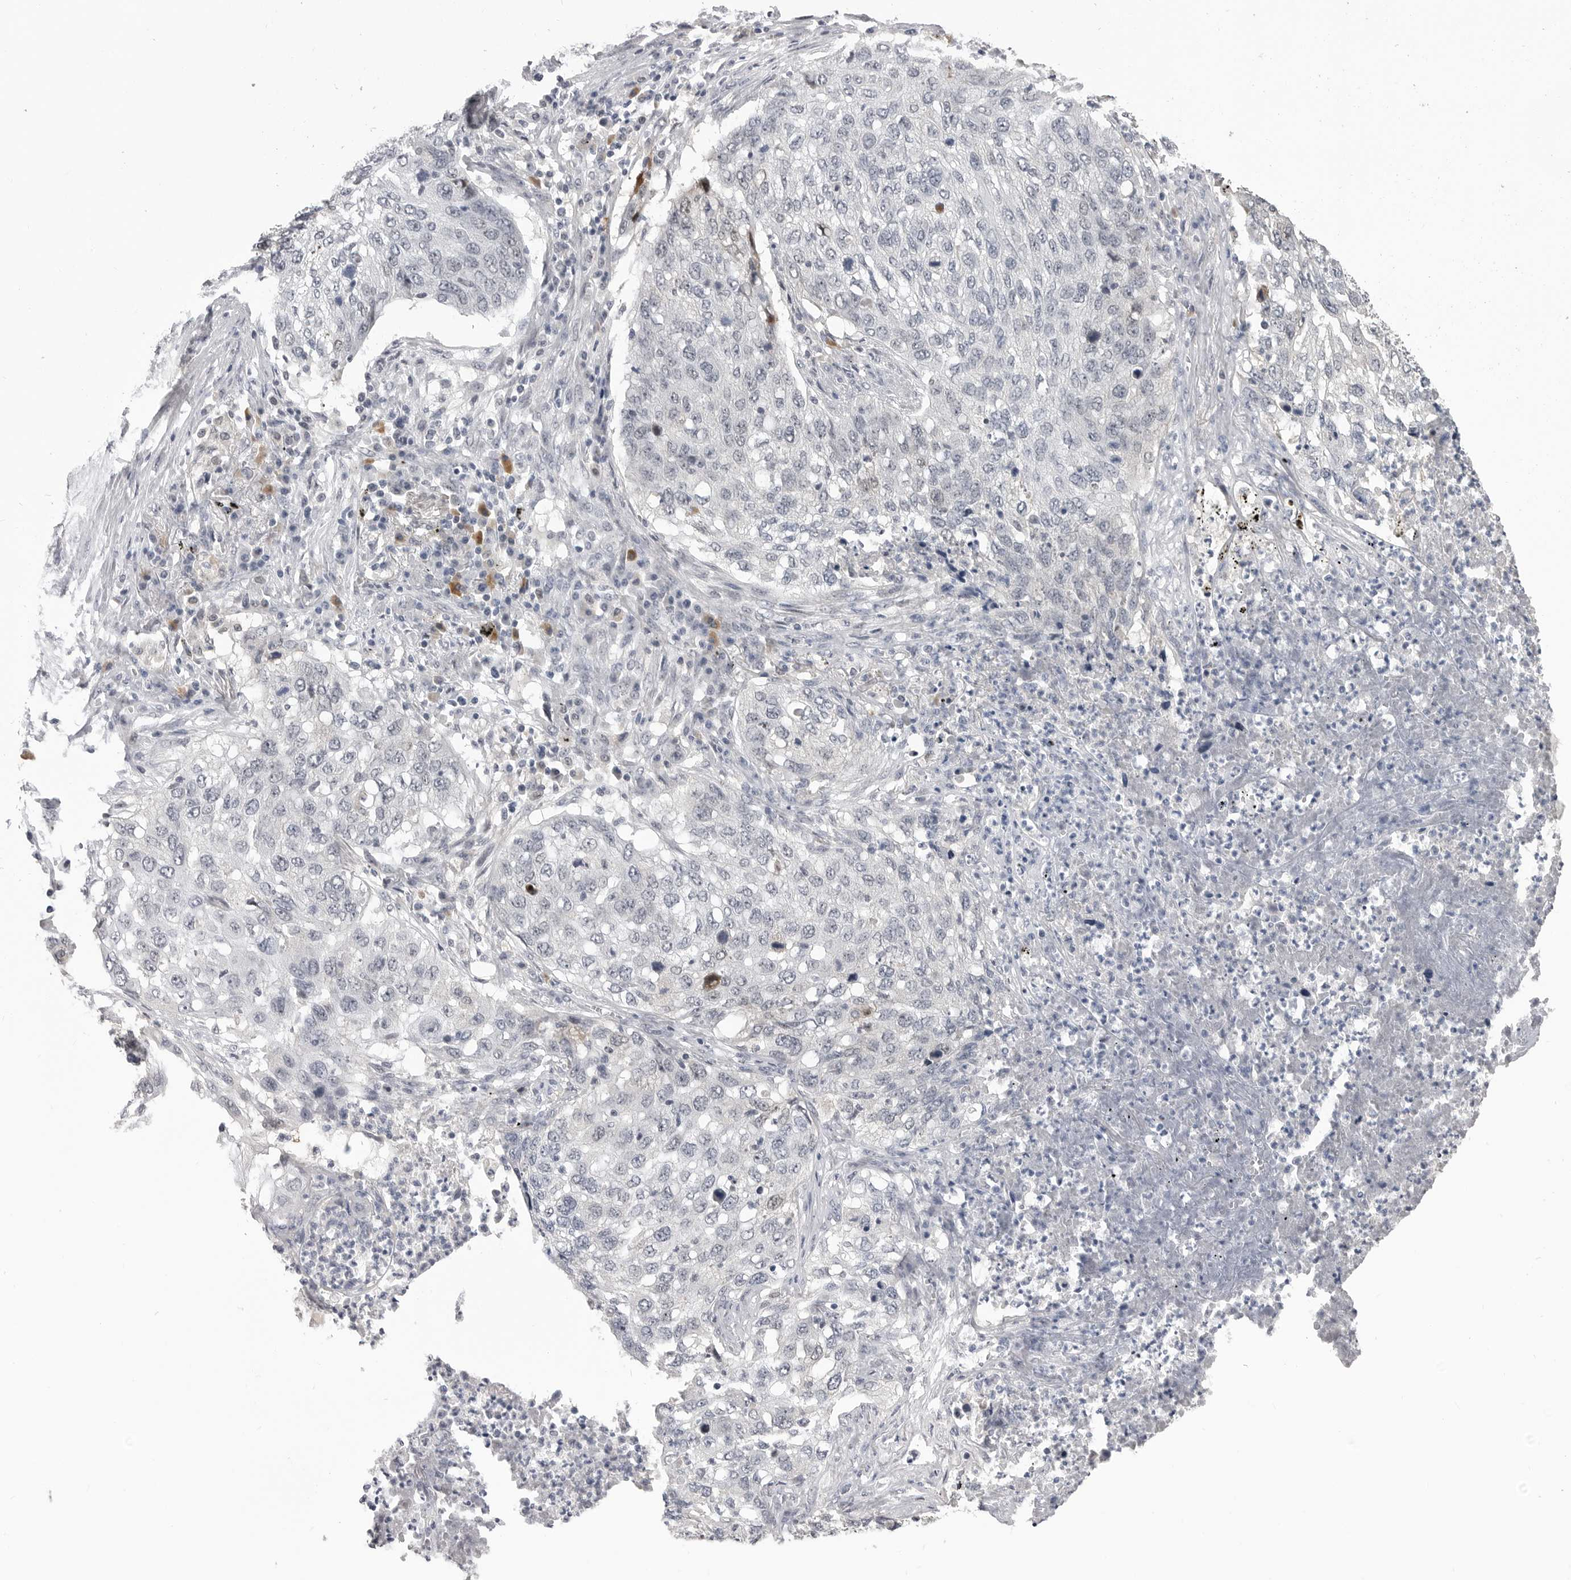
{"staining": {"intensity": "negative", "quantity": "none", "location": "none"}, "tissue": "lung cancer", "cell_type": "Tumor cells", "image_type": "cancer", "snomed": [{"axis": "morphology", "description": "Squamous cell carcinoma, NOS"}, {"axis": "topography", "description": "Lung"}], "caption": "There is no significant expression in tumor cells of lung squamous cell carcinoma.", "gene": "PLEKHF1", "patient": {"sex": "female", "age": 63}}